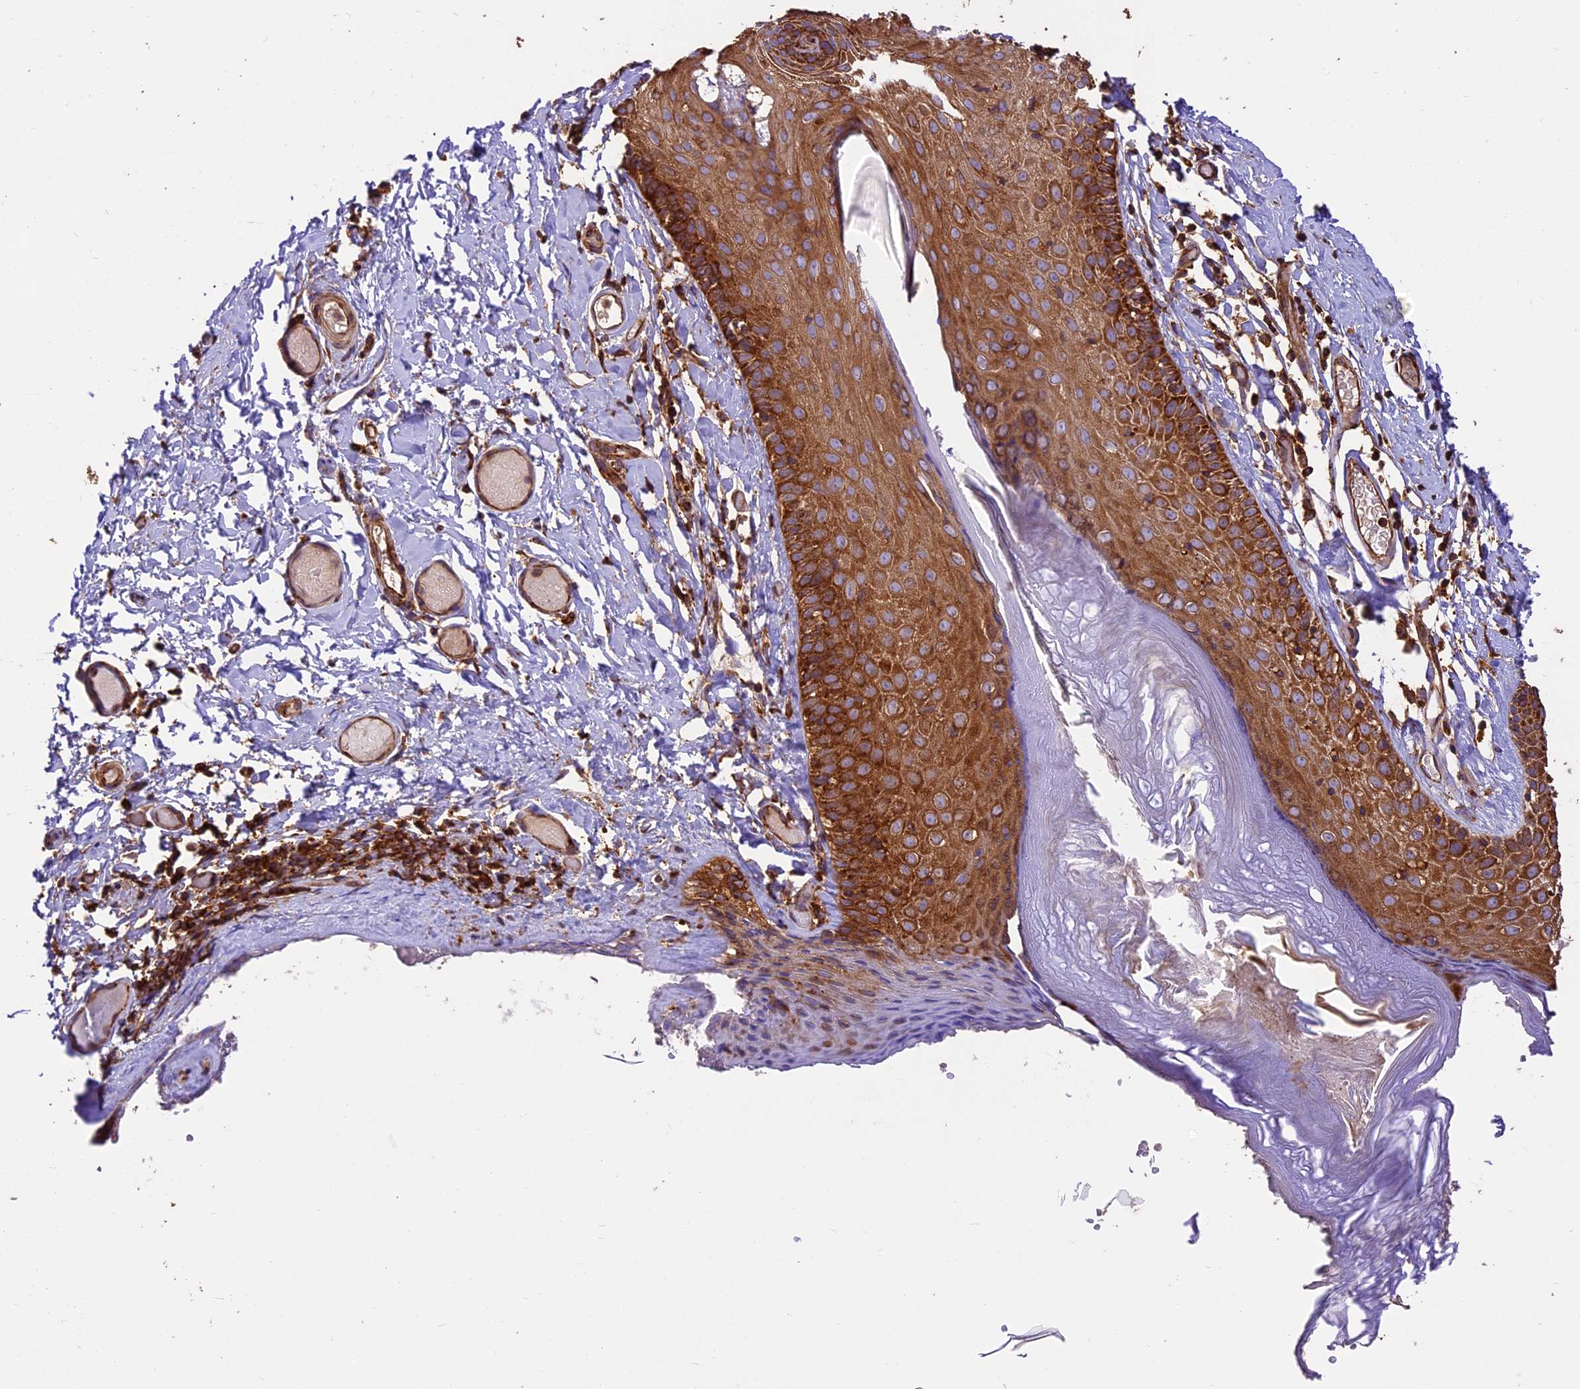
{"staining": {"intensity": "strong", "quantity": ">75%", "location": "cytoplasmic/membranous"}, "tissue": "skin", "cell_type": "Epidermal cells", "image_type": "normal", "snomed": [{"axis": "morphology", "description": "Normal tissue, NOS"}, {"axis": "topography", "description": "Adipose tissue"}, {"axis": "topography", "description": "Vascular tissue"}, {"axis": "topography", "description": "Vulva"}, {"axis": "topography", "description": "Peripheral nerve tissue"}], "caption": "Protein expression analysis of unremarkable skin shows strong cytoplasmic/membranous staining in approximately >75% of epidermal cells.", "gene": "KARS1", "patient": {"sex": "female", "age": 86}}